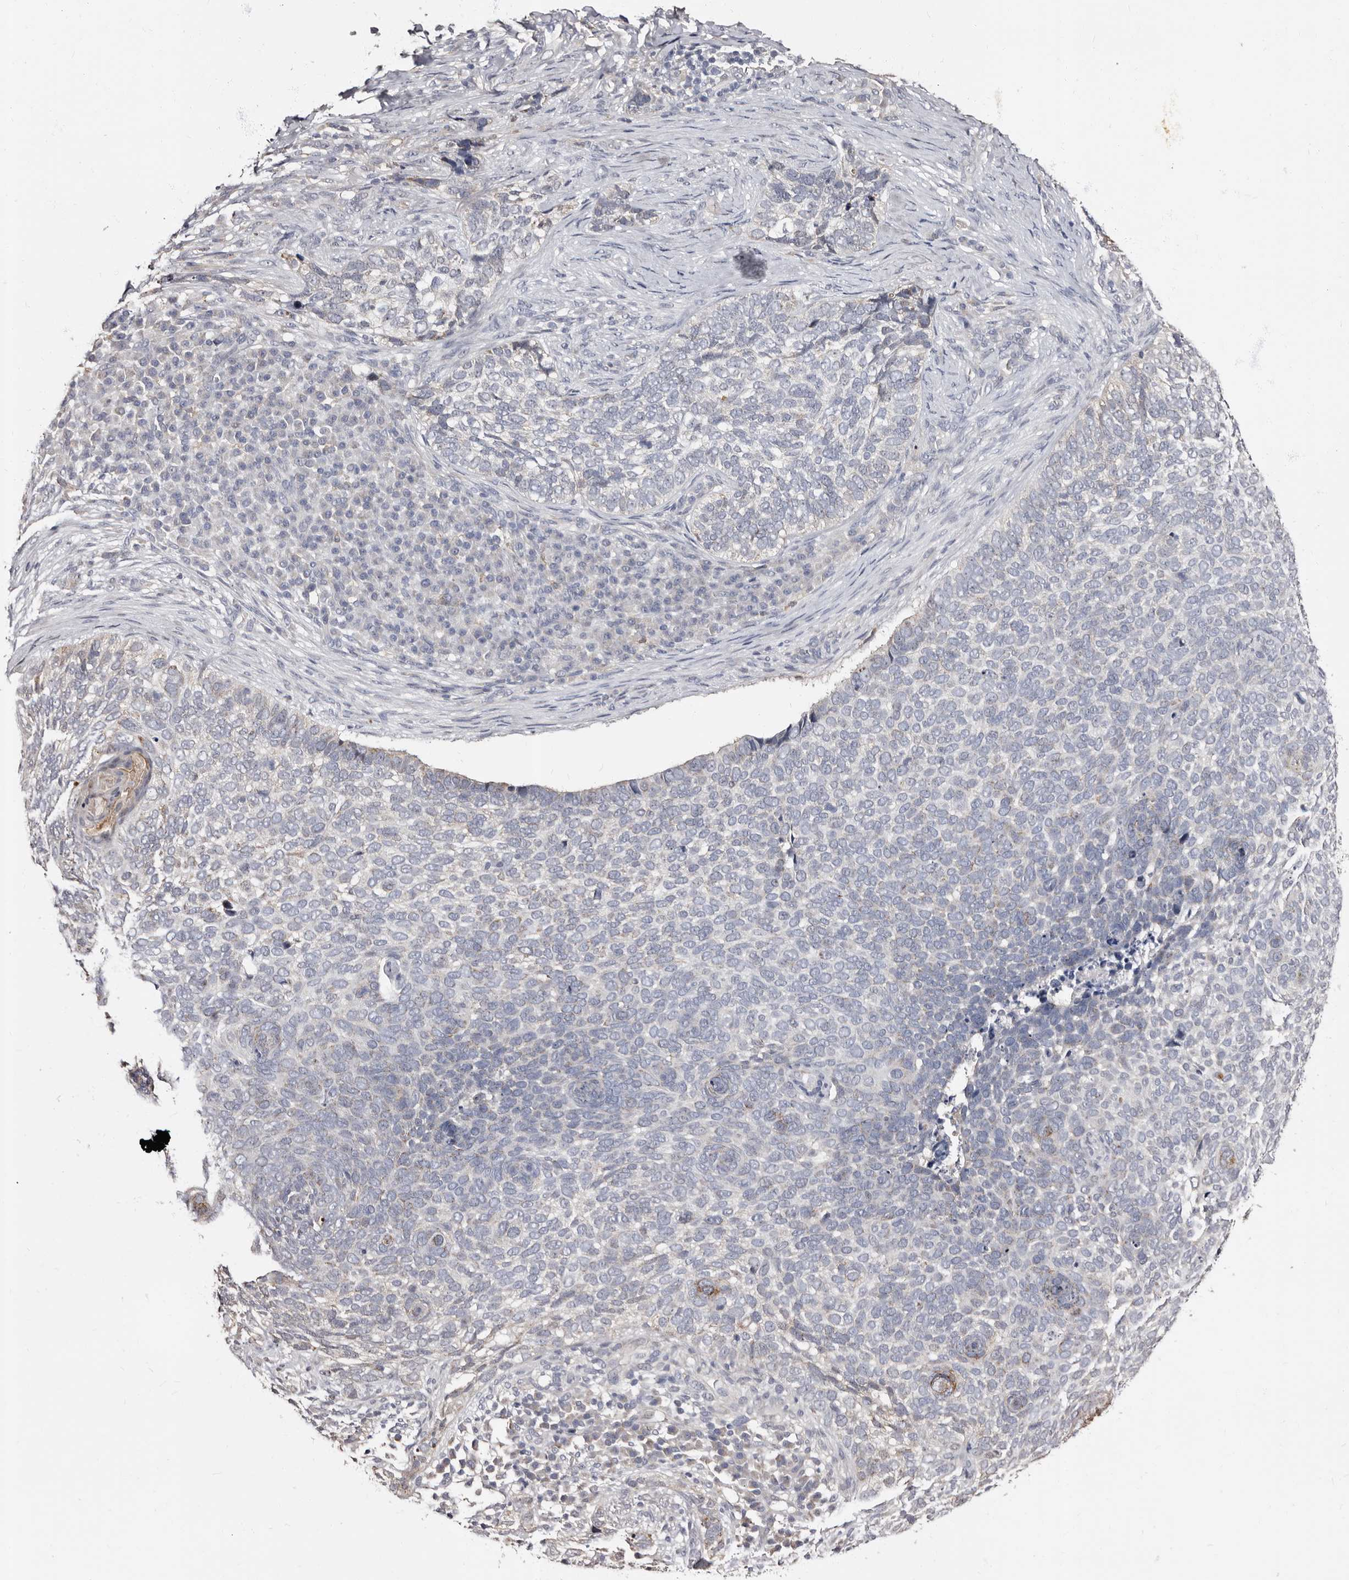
{"staining": {"intensity": "negative", "quantity": "none", "location": "none"}, "tissue": "skin cancer", "cell_type": "Tumor cells", "image_type": "cancer", "snomed": [{"axis": "morphology", "description": "Basal cell carcinoma"}, {"axis": "topography", "description": "Skin"}], "caption": "This image is of skin basal cell carcinoma stained with IHC to label a protein in brown with the nuclei are counter-stained blue. There is no staining in tumor cells.", "gene": "PTAFR", "patient": {"sex": "female", "age": 64}}